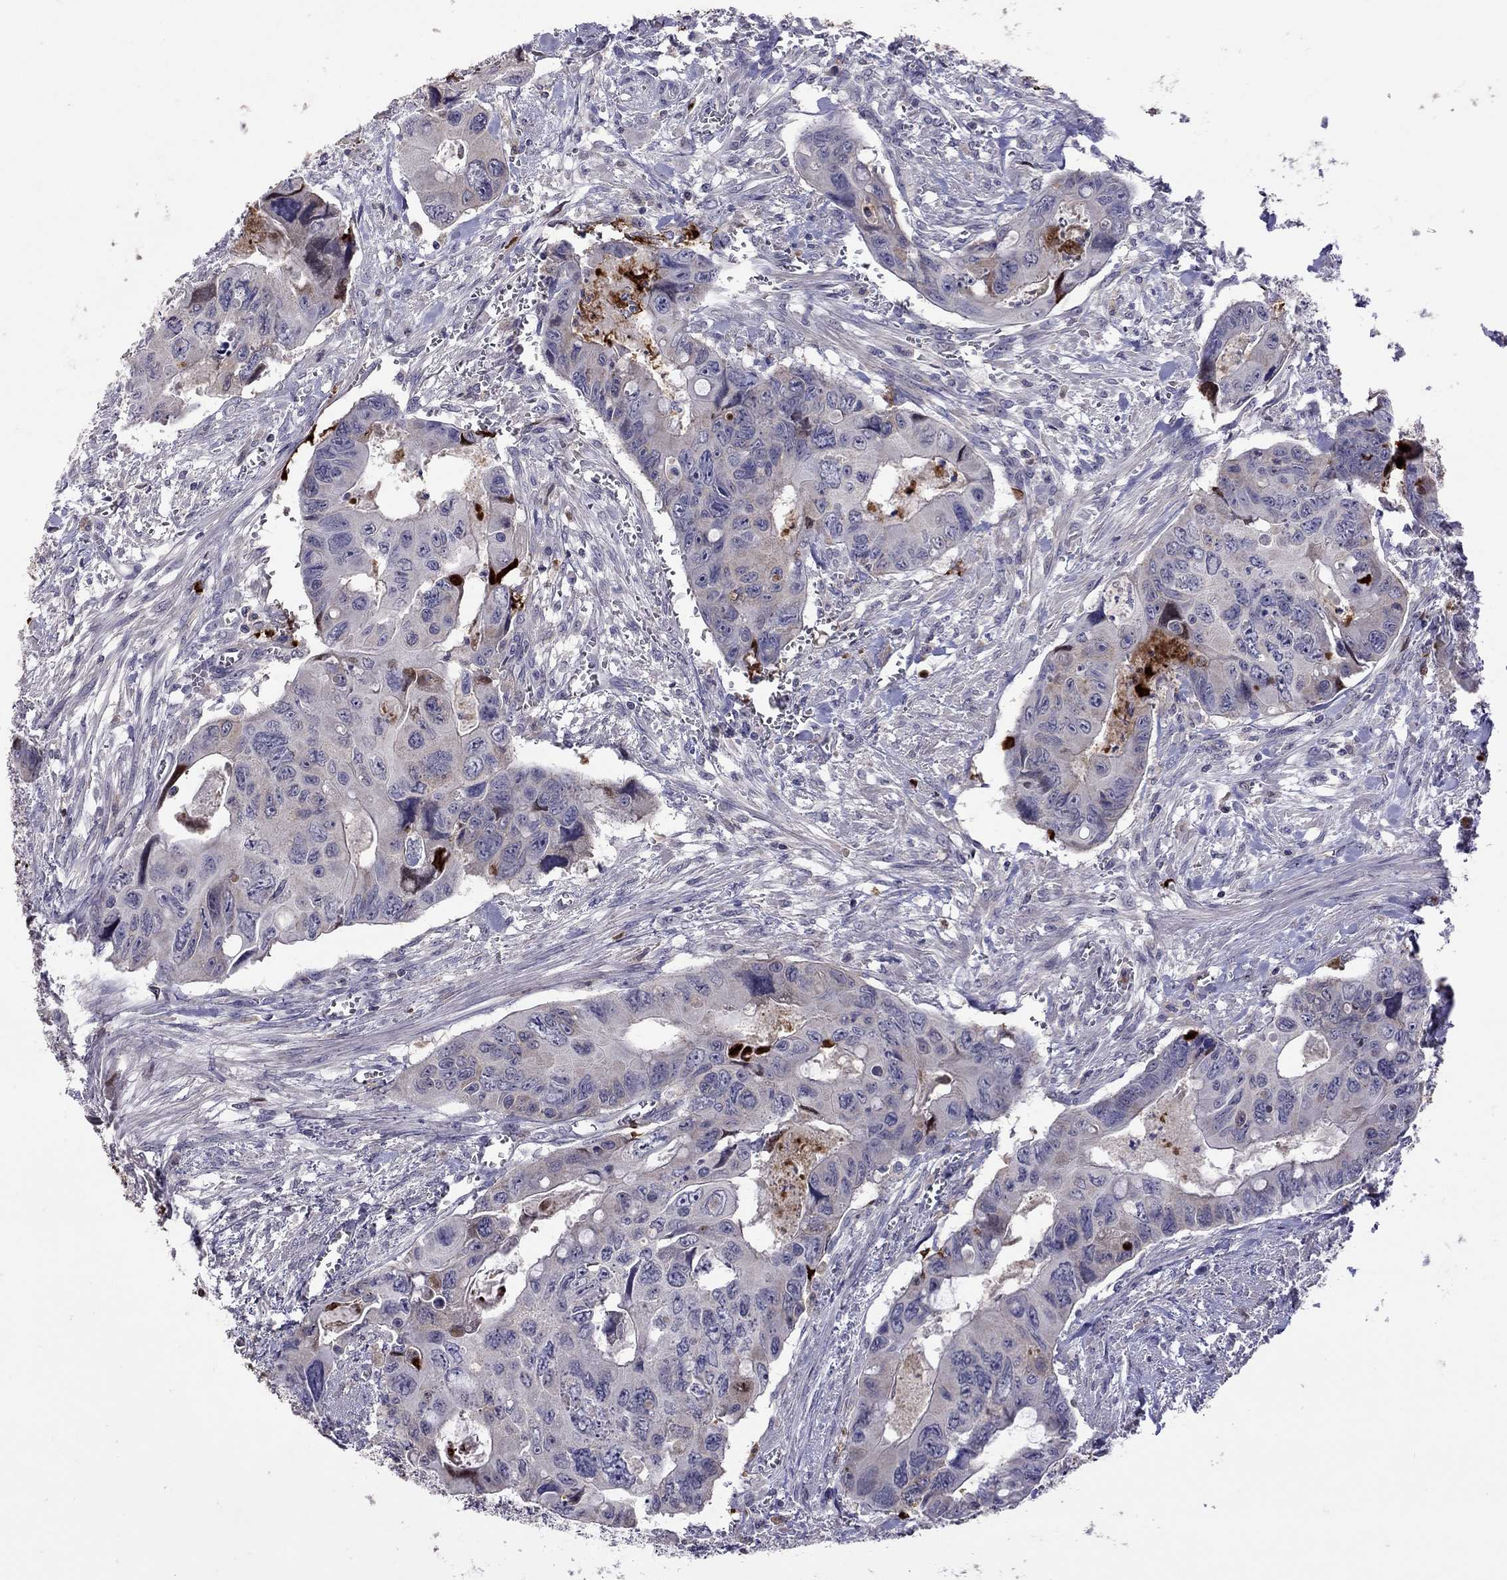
{"staining": {"intensity": "negative", "quantity": "none", "location": "none"}, "tissue": "colorectal cancer", "cell_type": "Tumor cells", "image_type": "cancer", "snomed": [{"axis": "morphology", "description": "Adenocarcinoma, NOS"}, {"axis": "topography", "description": "Rectum"}], "caption": "High power microscopy histopathology image of an IHC histopathology image of colorectal adenocarcinoma, revealing no significant expression in tumor cells.", "gene": "SERPINA3", "patient": {"sex": "male", "age": 62}}